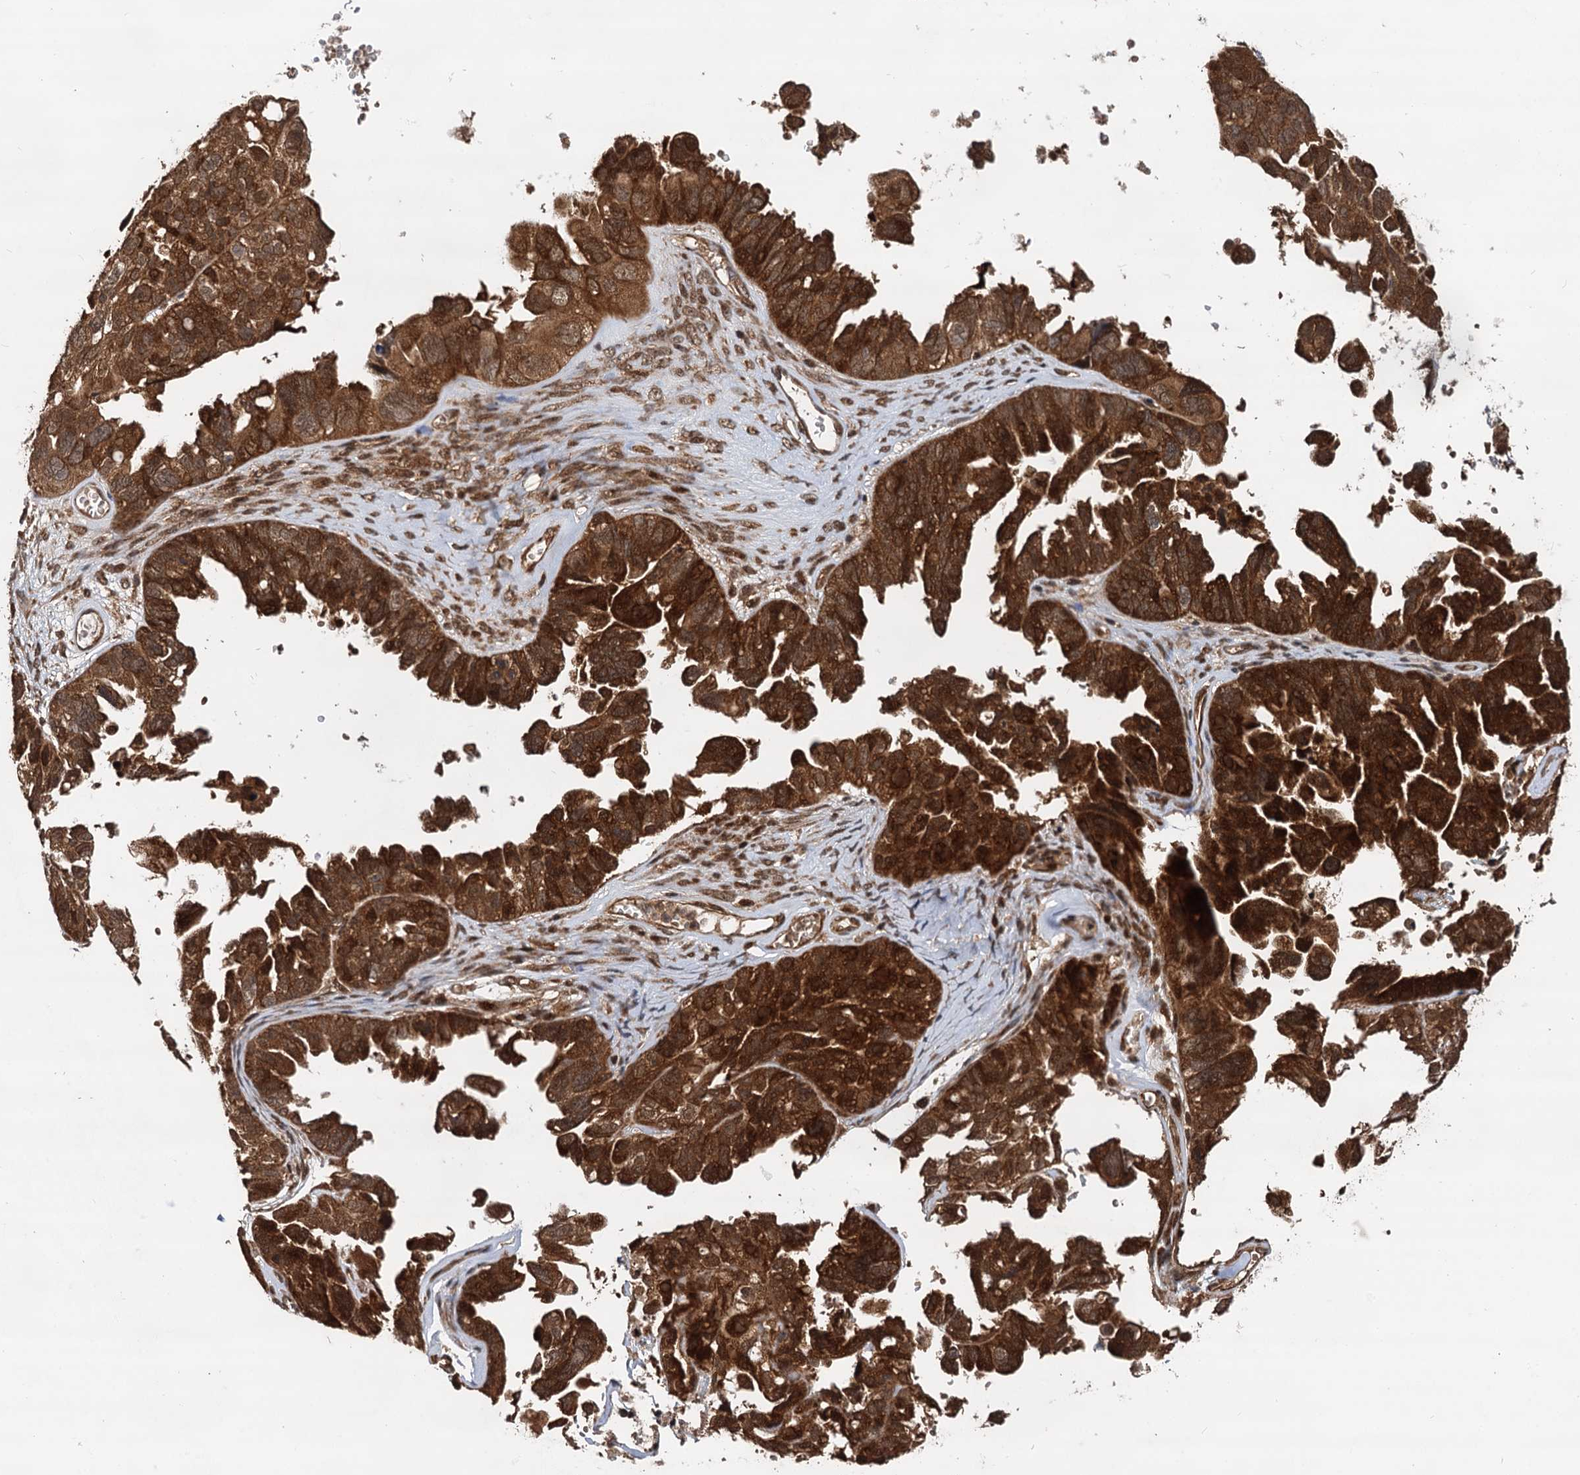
{"staining": {"intensity": "strong", "quantity": ">75%", "location": "cytoplasmic/membranous,nuclear"}, "tissue": "ovarian cancer", "cell_type": "Tumor cells", "image_type": "cancer", "snomed": [{"axis": "morphology", "description": "Cystadenocarcinoma, serous, NOS"}, {"axis": "topography", "description": "Ovary"}], "caption": "Ovarian serous cystadenocarcinoma was stained to show a protein in brown. There is high levels of strong cytoplasmic/membranous and nuclear staining in about >75% of tumor cells. (DAB = brown stain, brightfield microscopy at high magnification).", "gene": "STUB1", "patient": {"sex": "female", "age": 79}}